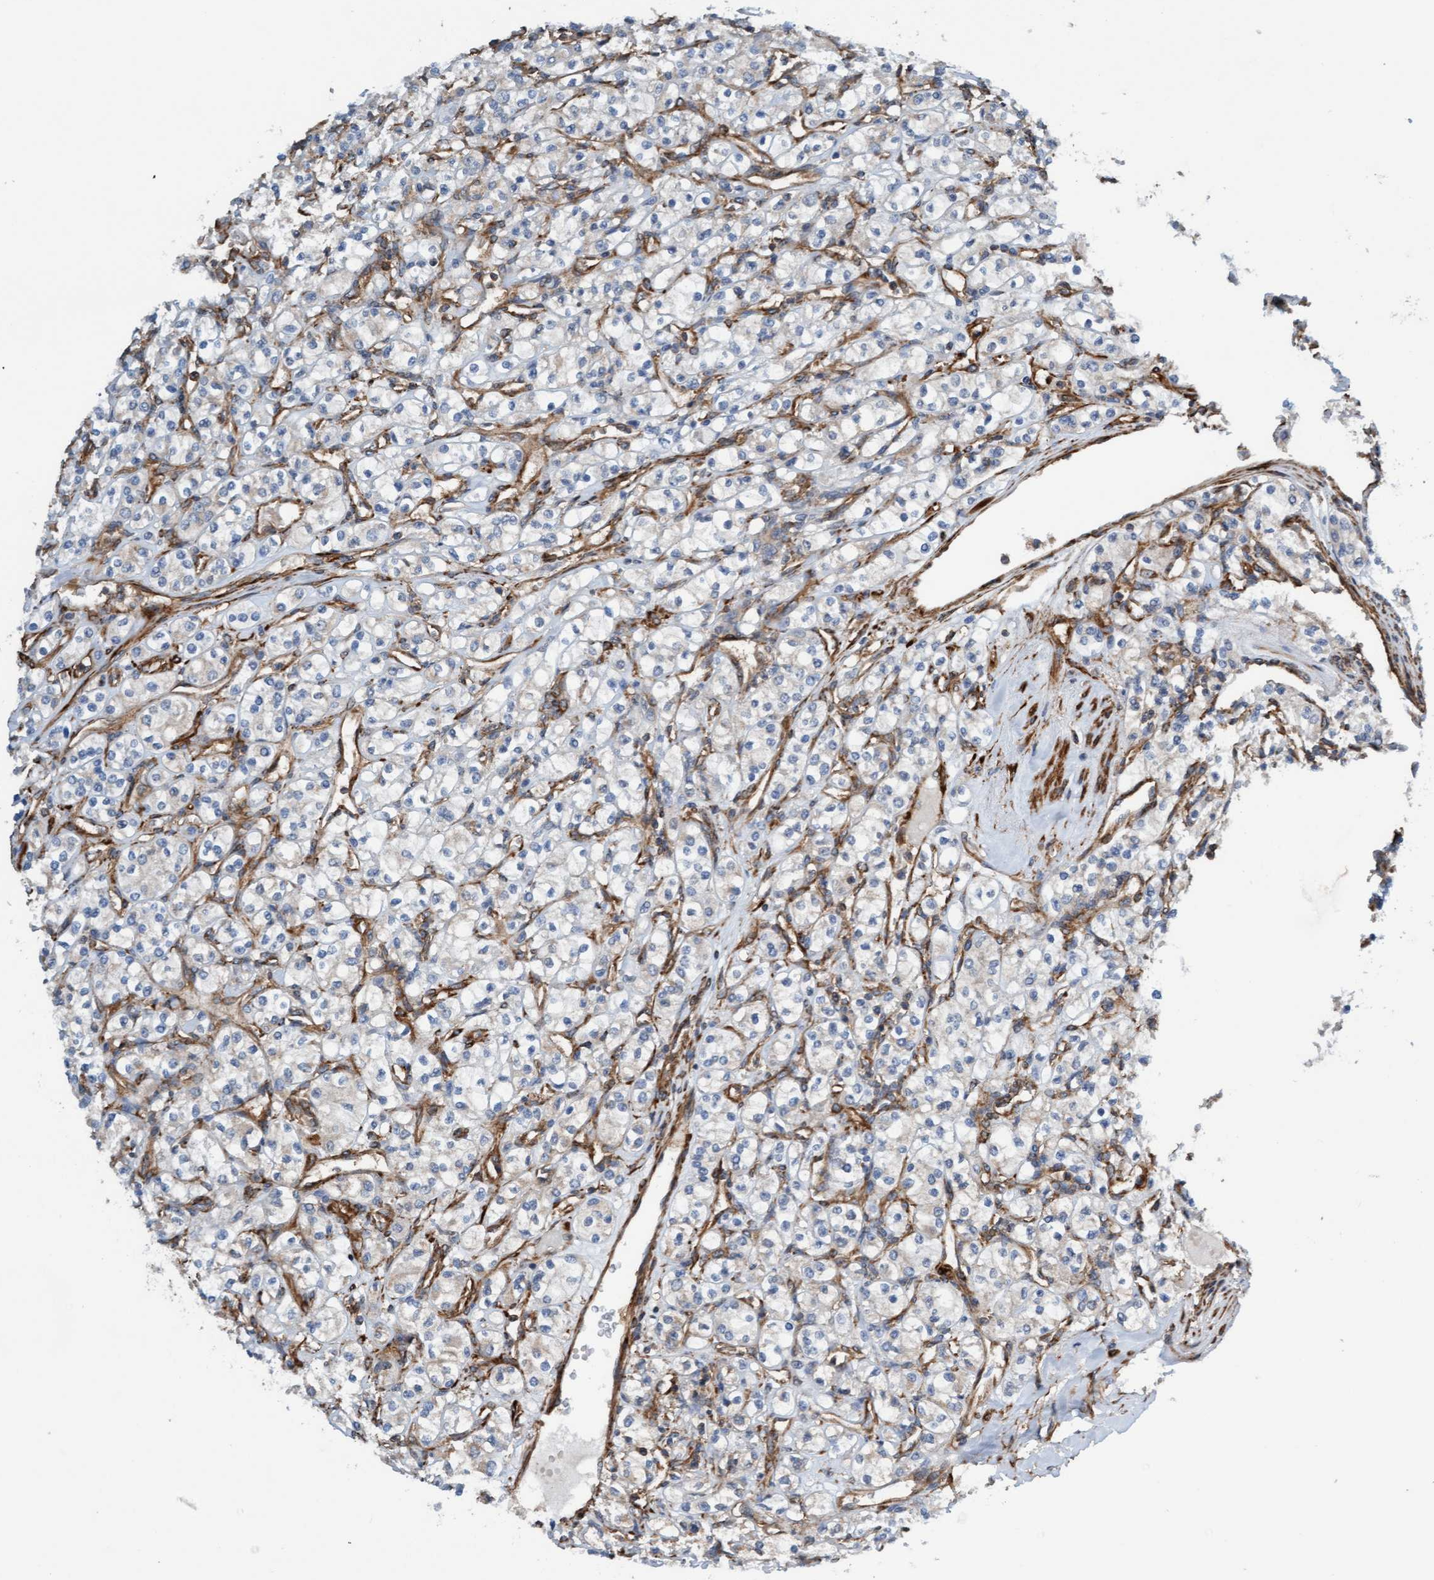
{"staining": {"intensity": "negative", "quantity": "none", "location": "none"}, "tissue": "renal cancer", "cell_type": "Tumor cells", "image_type": "cancer", "snomed": [{"axis": "morphology", "description": "Adenocarcinoma, NOS"}, {"axis": "topography", "description": "Kidney"}], "caption": "Immunohistochemical staining of adenocarcinoma (renal) demonstrates no significant expression in tumor cells. The staining was performed using DAB to visualize the protein expression in brown, while the nuclei were stained in blue with hematoxylin (Magnification: 20x).", "gene": "FMNL3", "patient": {"sex": "male", "age": 77}}